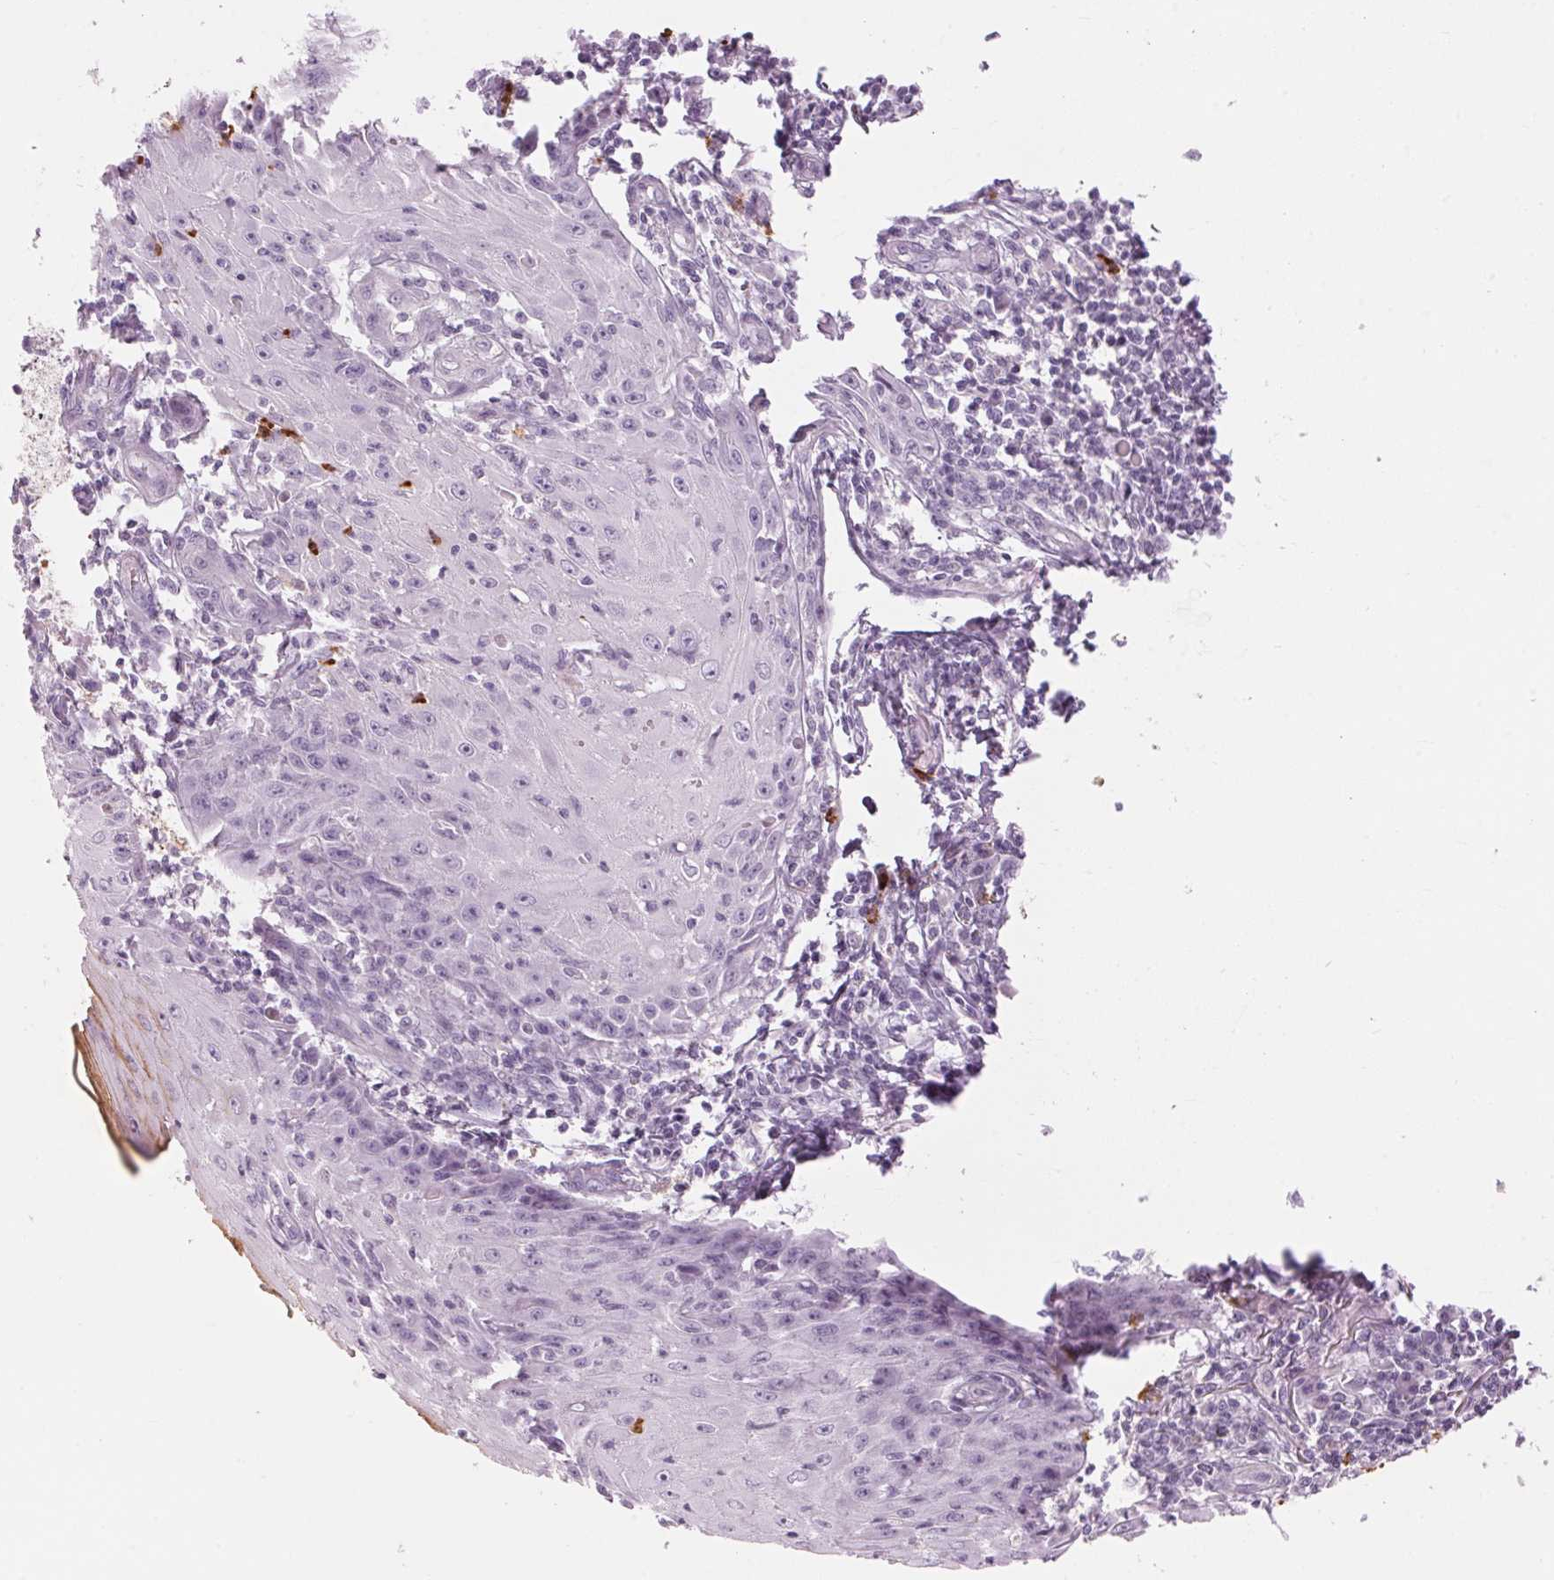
{"staining": {"intensity": "moderate", "quantity": "<25%", "location": "cytoplasmic/membranous"}, "tissue": "skin cancer", "cell_type": "Tumor cells", "image_type": "cancer", "snomed": [{"axis": "morphology", "description": "Squamous cell carcinoma, NOS"}, {"axis": "topography", "description": "Skin"}], "caption": "Skin cancer (squamous cell carcinoma) stained for a protein displays moderate cytoplasmic/membranous positivity in tumor cells.", "gene": "KLK7", "patient": {"sex": "female", "age": 73}}